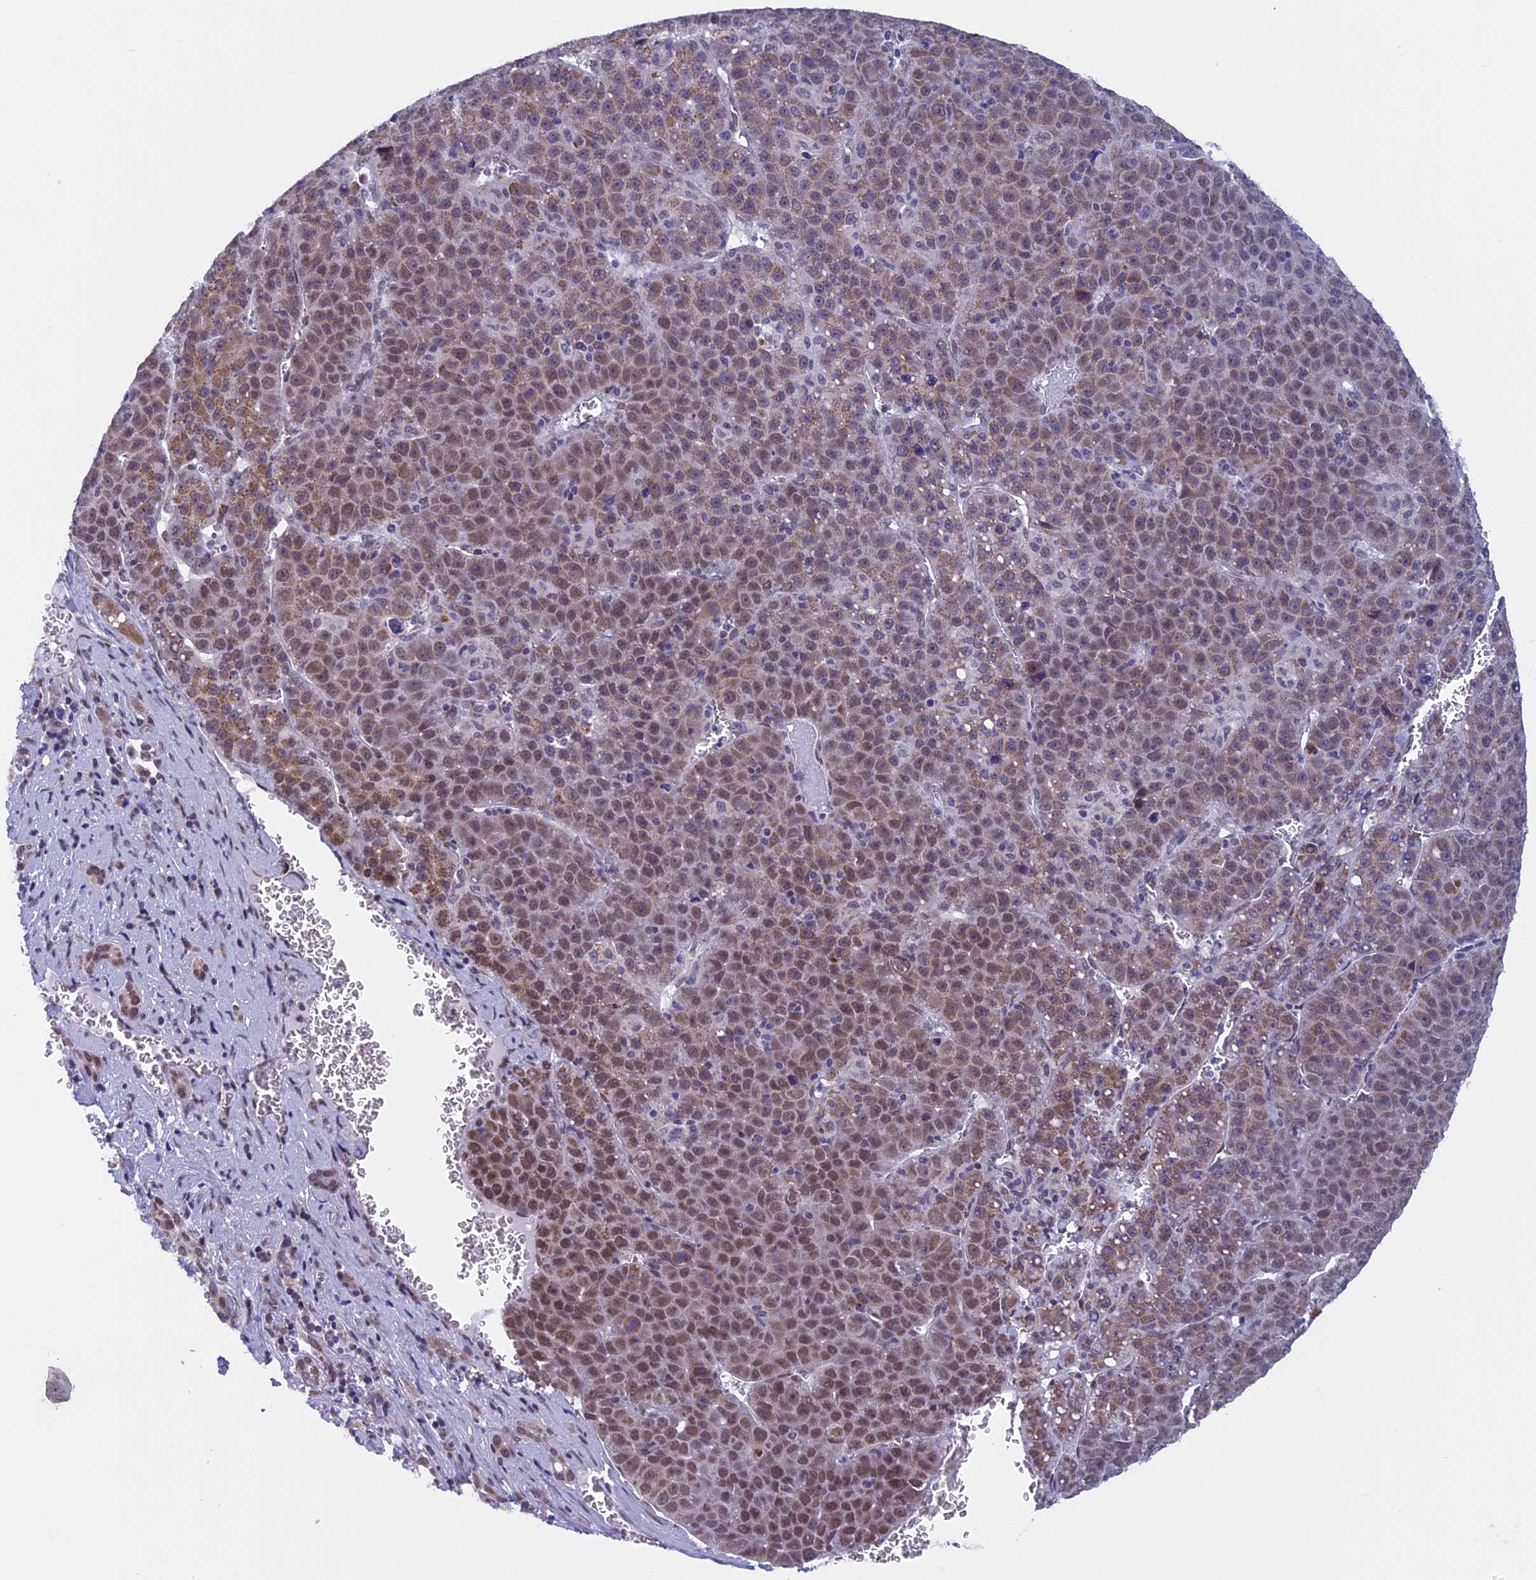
{"staining": {"intensity": "moderate", "quantity": ">75%", "location": "cytoplasmic/membranous,nuclear"}, "tissue": "liver cancer", "cell_type": "Tumor cells", "image_type": "cancer", "snomed": [{"axis": "morphology", "description": "Carcinoma, Hepatocellular, NOS"}, {"axis": "topography", "description": "Liver"}], "caption": "An immunohistochemistry (IHC) micrograph of neoplastic tissue is shown. Protein staining in brown shows moderate cytoplasmic/membranous and nuclear positivity in liver cancer within tumor cells.", "gene": "ZNF317", "patient": {"sex": "female", "age": 53}}